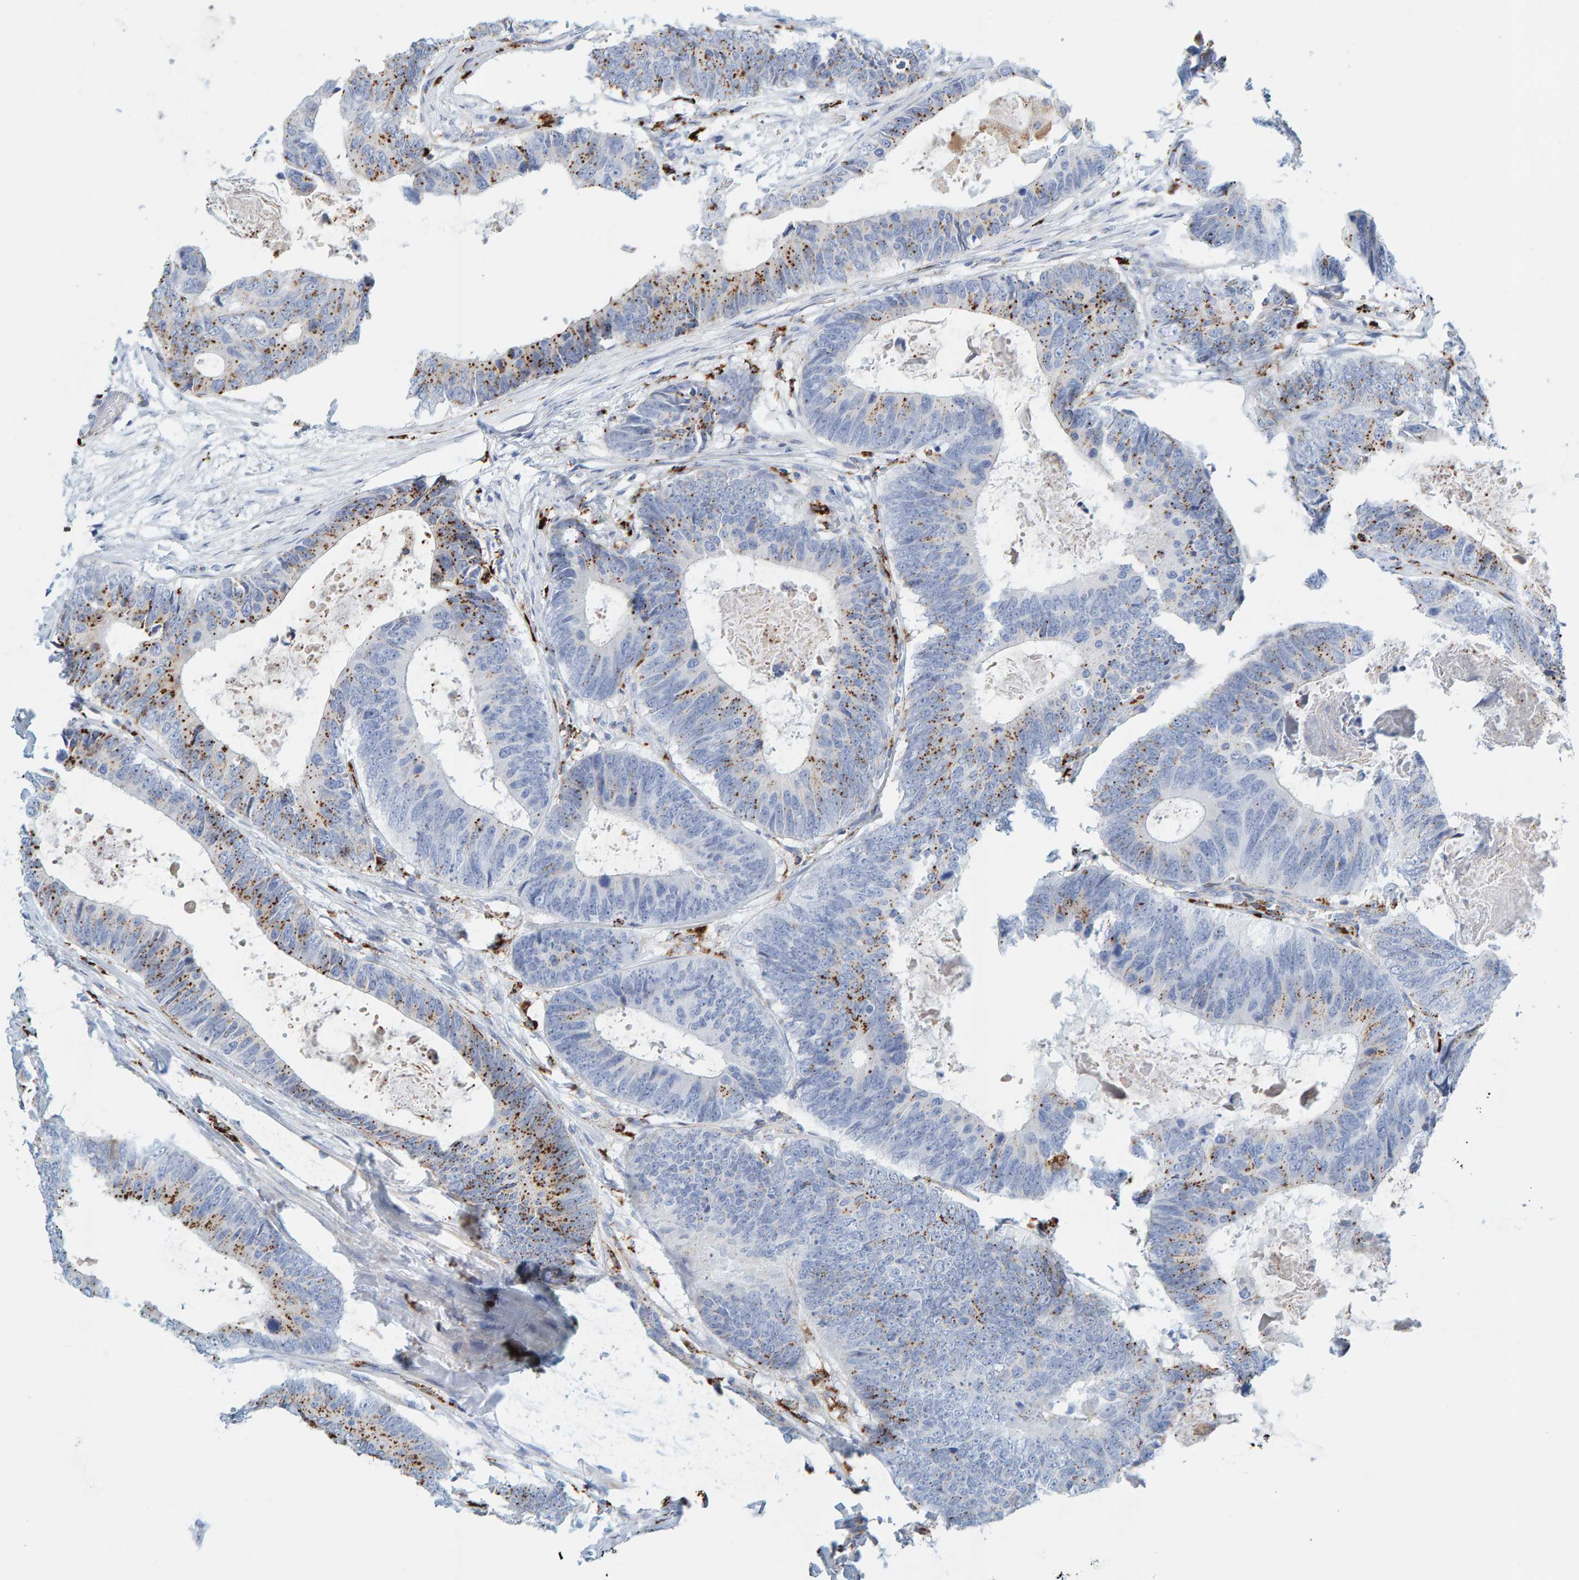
{"staining": {"intensity": "moderate", "quantity": "25%-75%", "location": "cytoplasmic/membranous"}, "tissue": "colorectal cancer", "cell_type": "Tumor cells", "image_type": "cancer", "snomed": [{"axis": "morphology", "description": "Adenocarcinoma, NOS"}, {"axis": "topography", "description": "Colon"}], "caption": "A histopathology image of colorectal adenocarcinoma stained for a protein shows moderate cytoplasmic/membranous brown staining in tumor cells.", "gene": "BIN3", "patient": {"sex": "male", "age": 56}}